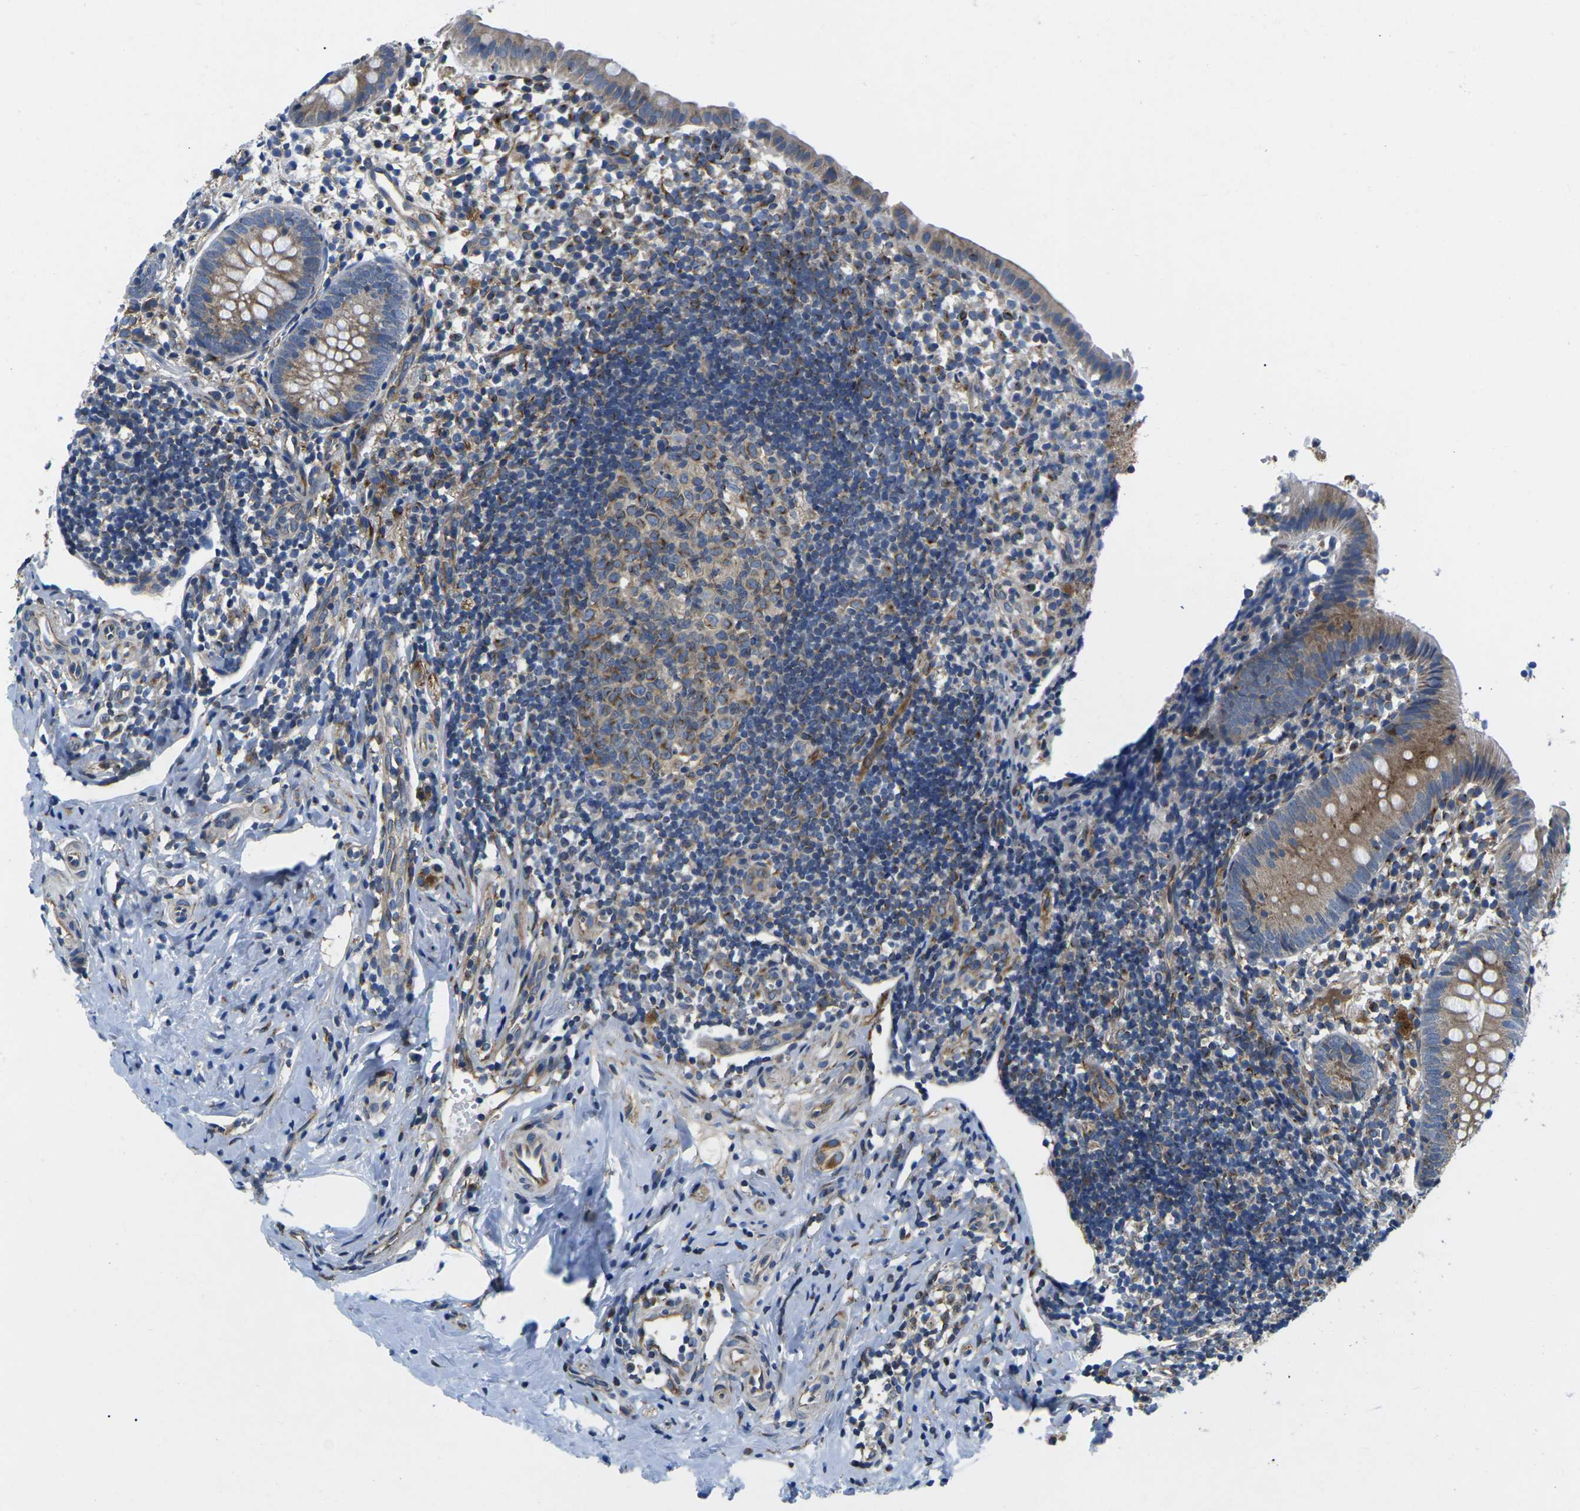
{"staining": {"intensity": "weak", "quantity": ">75%", "location": "cytoplasmic/membranous"}, "tissue": "appendix", "cell_type": "Glandular cells", "image_type": "normal", "snomed": [{"axis": "morphology", "description": "Normal tissue, NOS"}, {"axis": "topography", "description": "Appendix"}], "caption": "This image demonstrates immunohistochemistry staining of benign human appendix, with low weak cytoplasmic/membranous expression in approximately >75% of glandular cells.", "gene": "TMEFF2", "patient": {"sex": "female", "age": 20}}